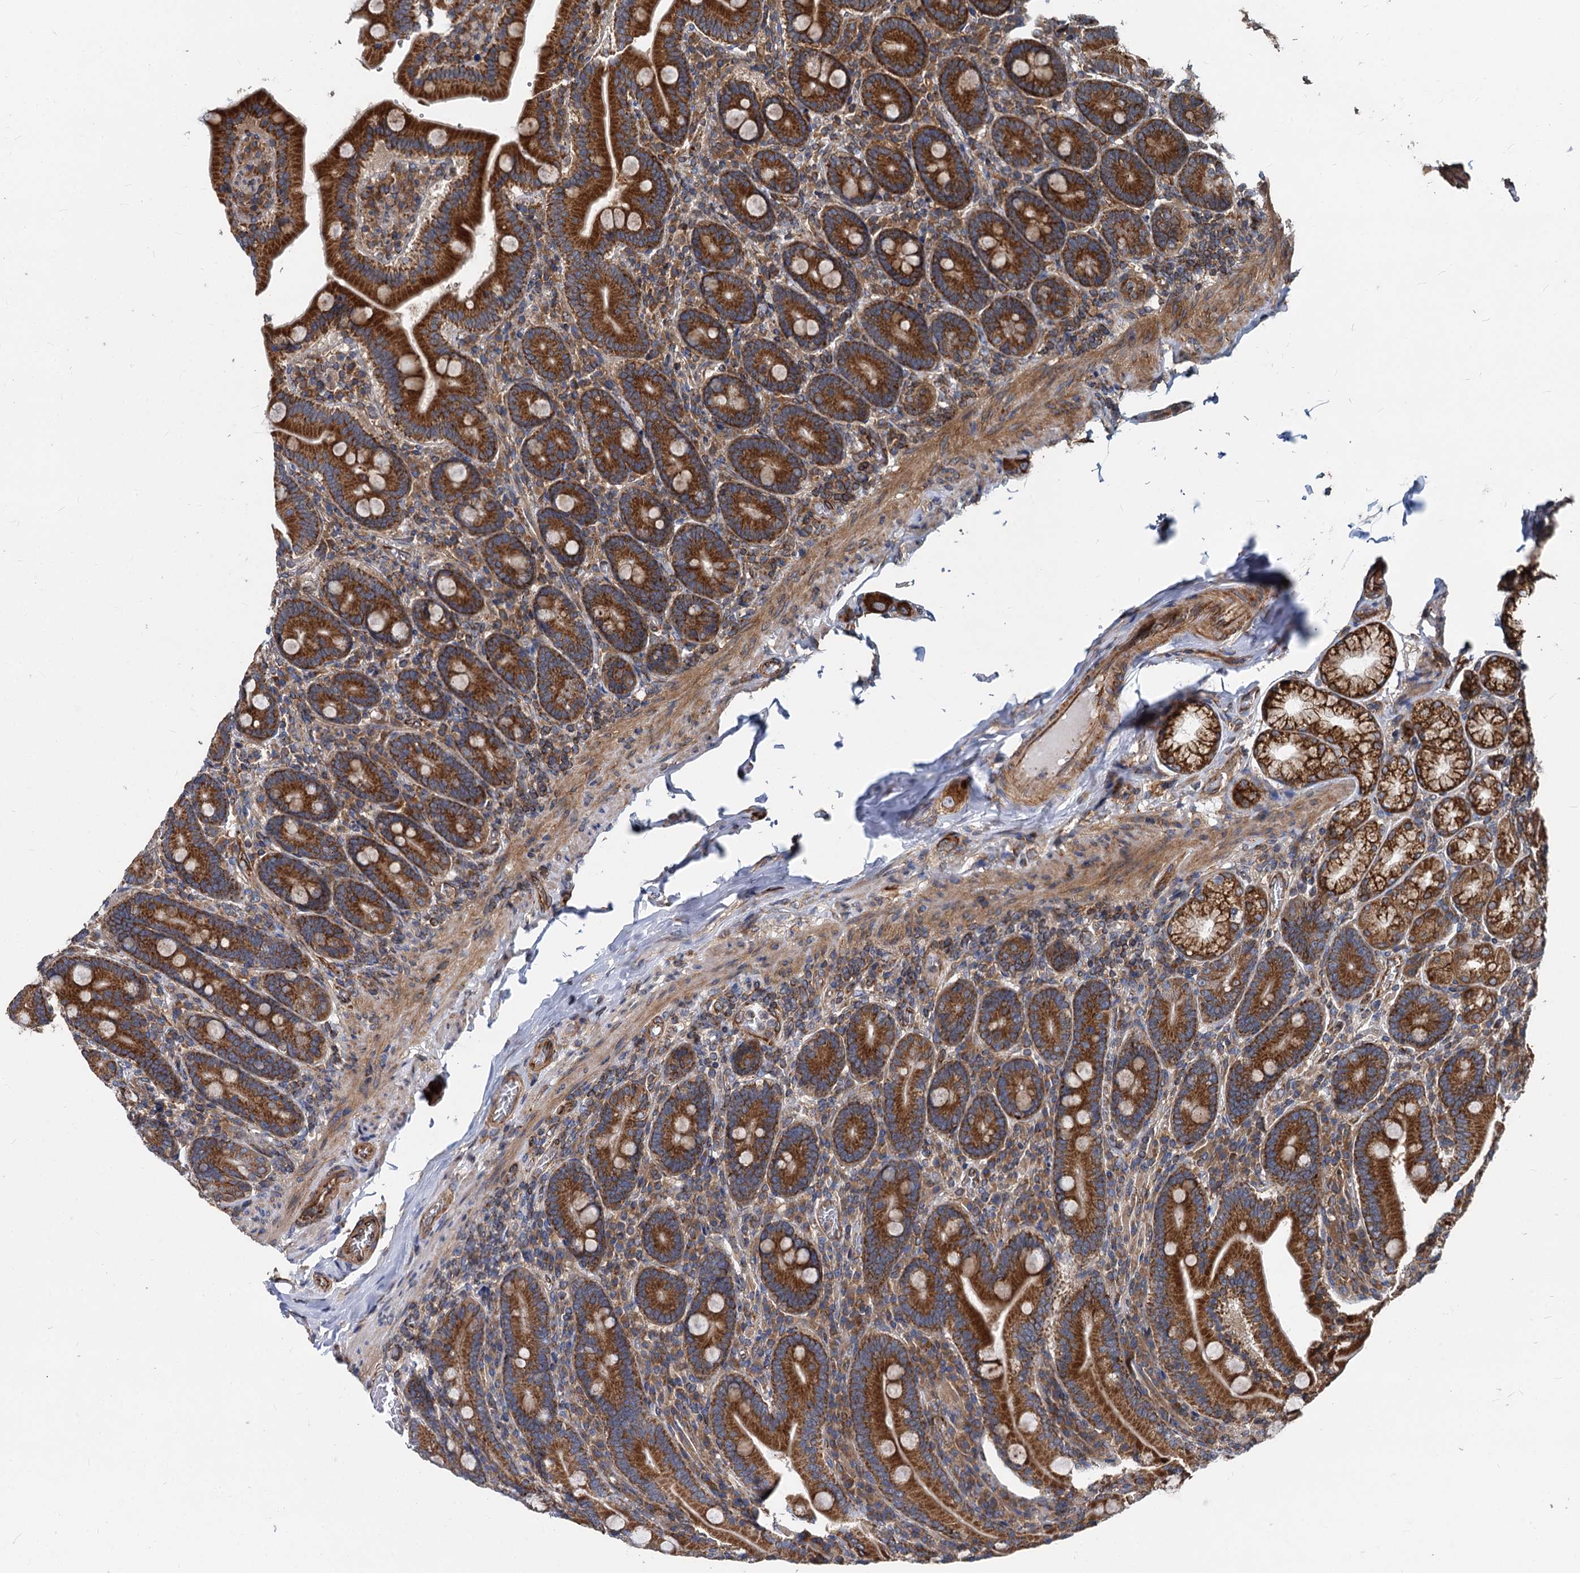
{"staining": {"intensity": "strong", "quantity": ">75%", "location": "cytoplasmic/membranous"}, "tissue": "duodenum", "cell_type": "Glandular cells", "image_type": "normal", "snomed": [{"axis": "morphology", "description": "Normal tissue, NOS"}, {"axis": "topography", "description": "Duodenum"}], "caption": "DAB (3,3'-diaminobenzidine) immunohistochemical staining of unremarkable duodenum displays strong cytoplasmic/membranous protein positivity in about >75% of glandular cells. Using DAB (brown) and hematoxylin (blue) stains, captured at high magnification using brightfield microscopy.", "gene": "STIM1", "patient": {"sex": "female", "age": 62}}